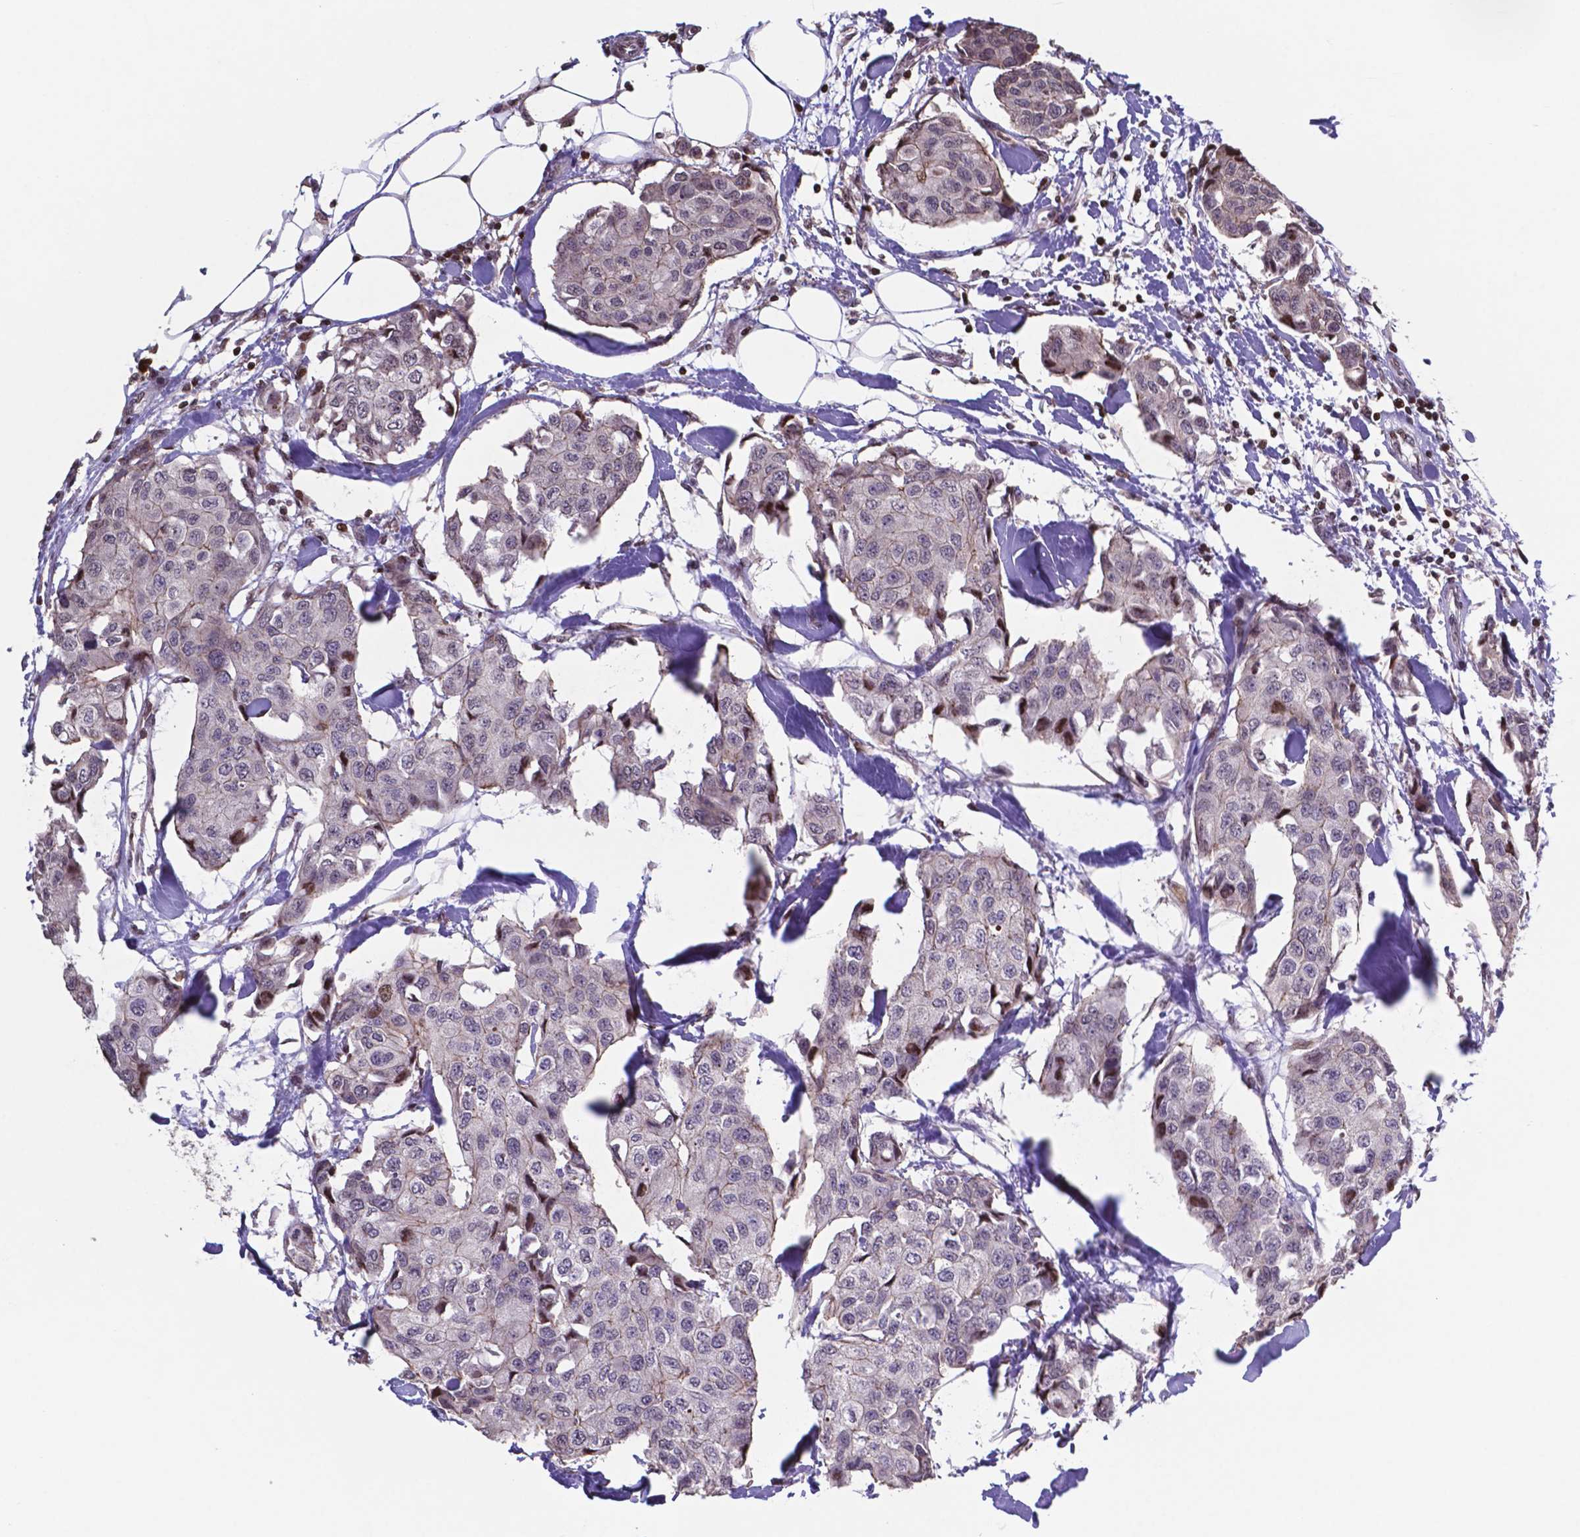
{"staining": {"intensity": "negative", "quantity": "none", "location": "none"}, "tissue": "breast cancer", "cell_type": "Tumor cells", "image_type": "cancer", "snomed": [{"axis": "morphology", "description": "Duct carcinoma"}, {"axis": "topography", "description": "Breast"}], "caption": "This is an immunohistochemistry (IHC) micrograph of breast invasive ductal carcinoma. There is no expression in tumor cells.", "gene": "MLC1", "patient": {"sex": "female", "age": 80}}